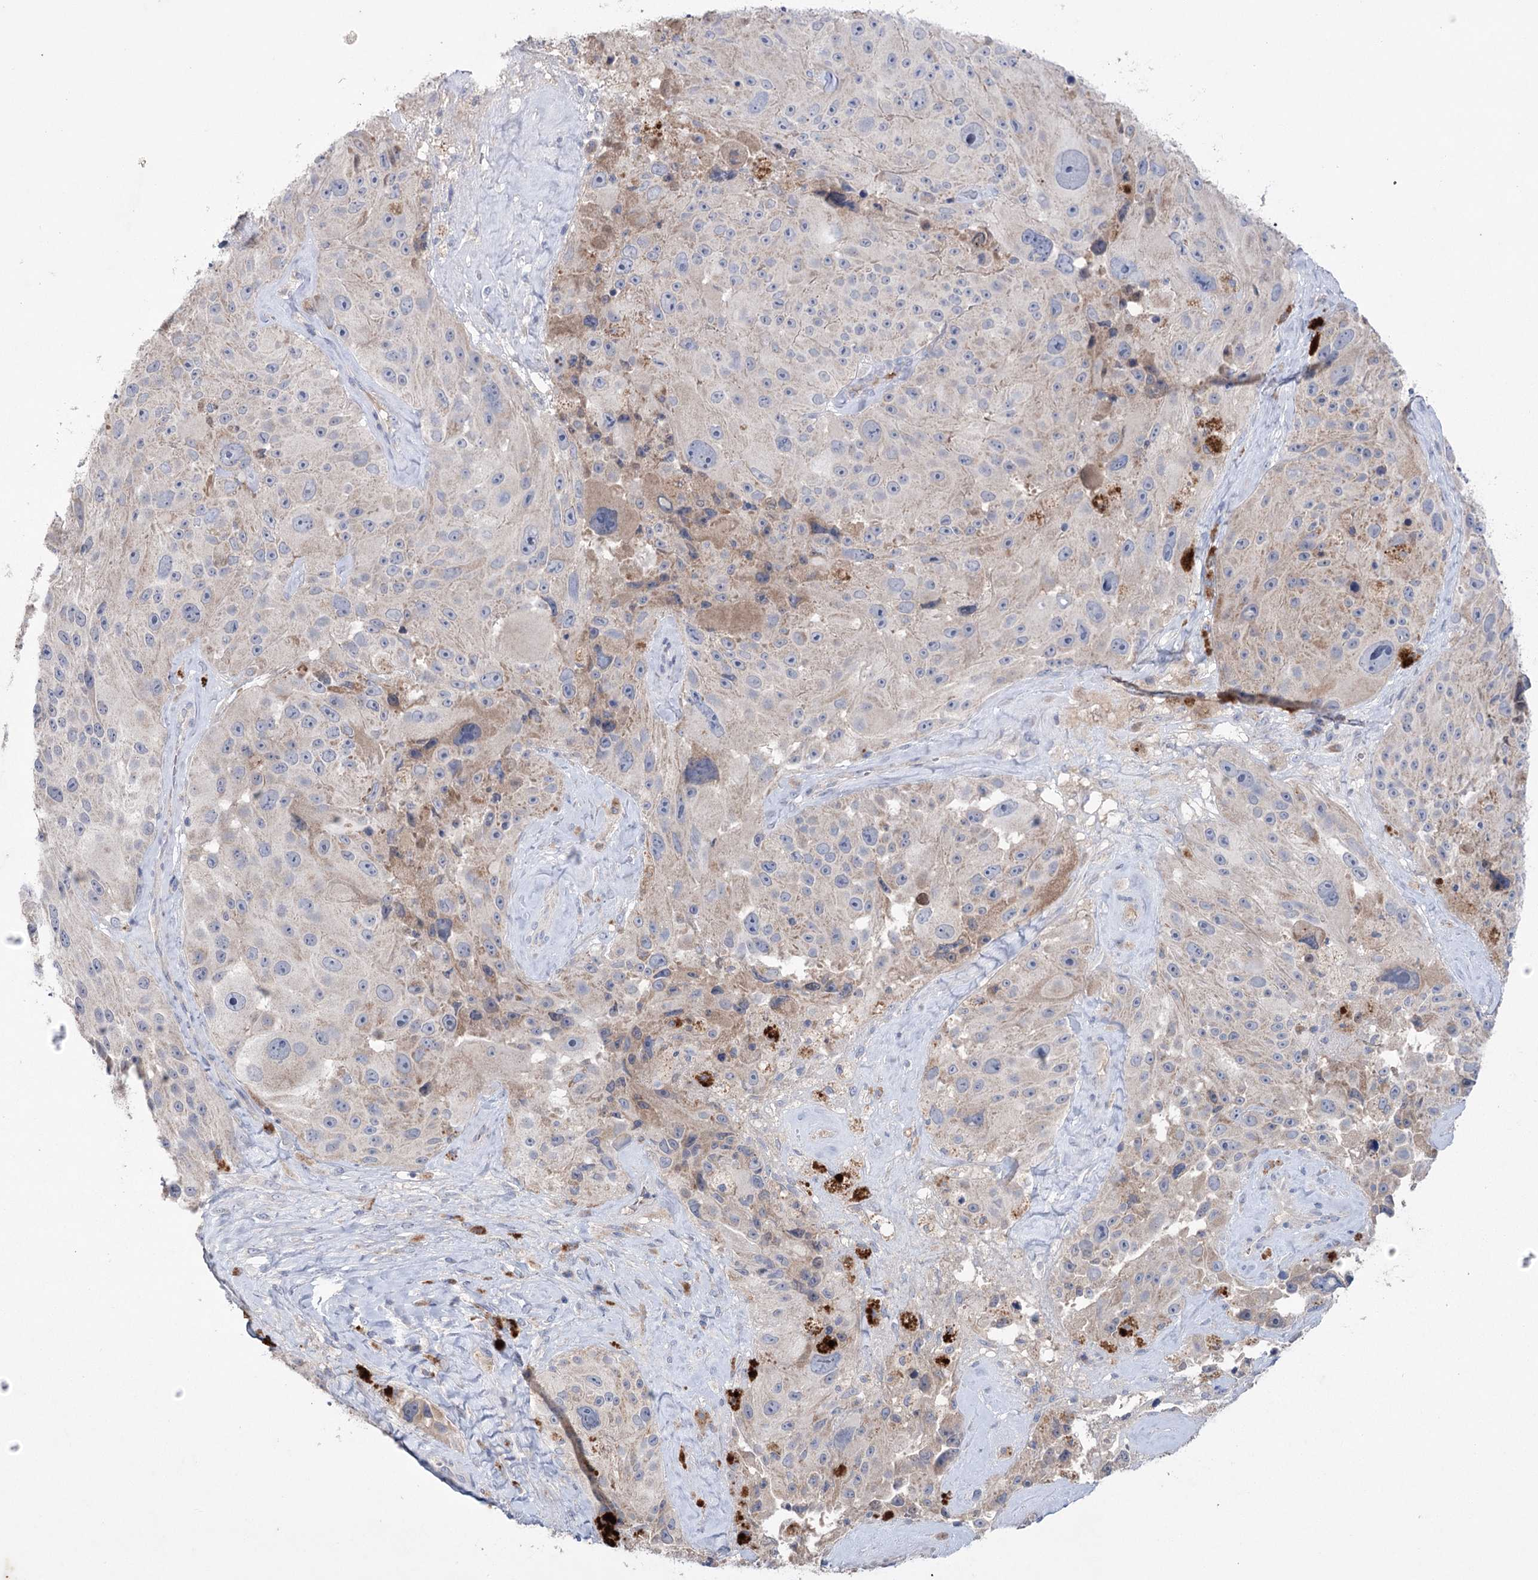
{"staining": {"intensity": "negative", "quantity": "none", "location": "none"}, "tissue": "melanoma", "cell_type": "Tumor cells", "image_type": "cancer", "snomed": [{"axis": "morphology", "description": "Malignant melanoma, Metastatic site"}, {"axis": "topography", "description": "Lymph node"}], "caption": "Tumor cells are negative for protein expression in human melanoma. Brightfield microscopy of IHC stained with DAB (3,3'-diaminobenzidine) (brown) and hematoxylin (blue), captured at high magnification.", "gene": "MTCH2", "patient": {"sex": "male", "age": 62}}